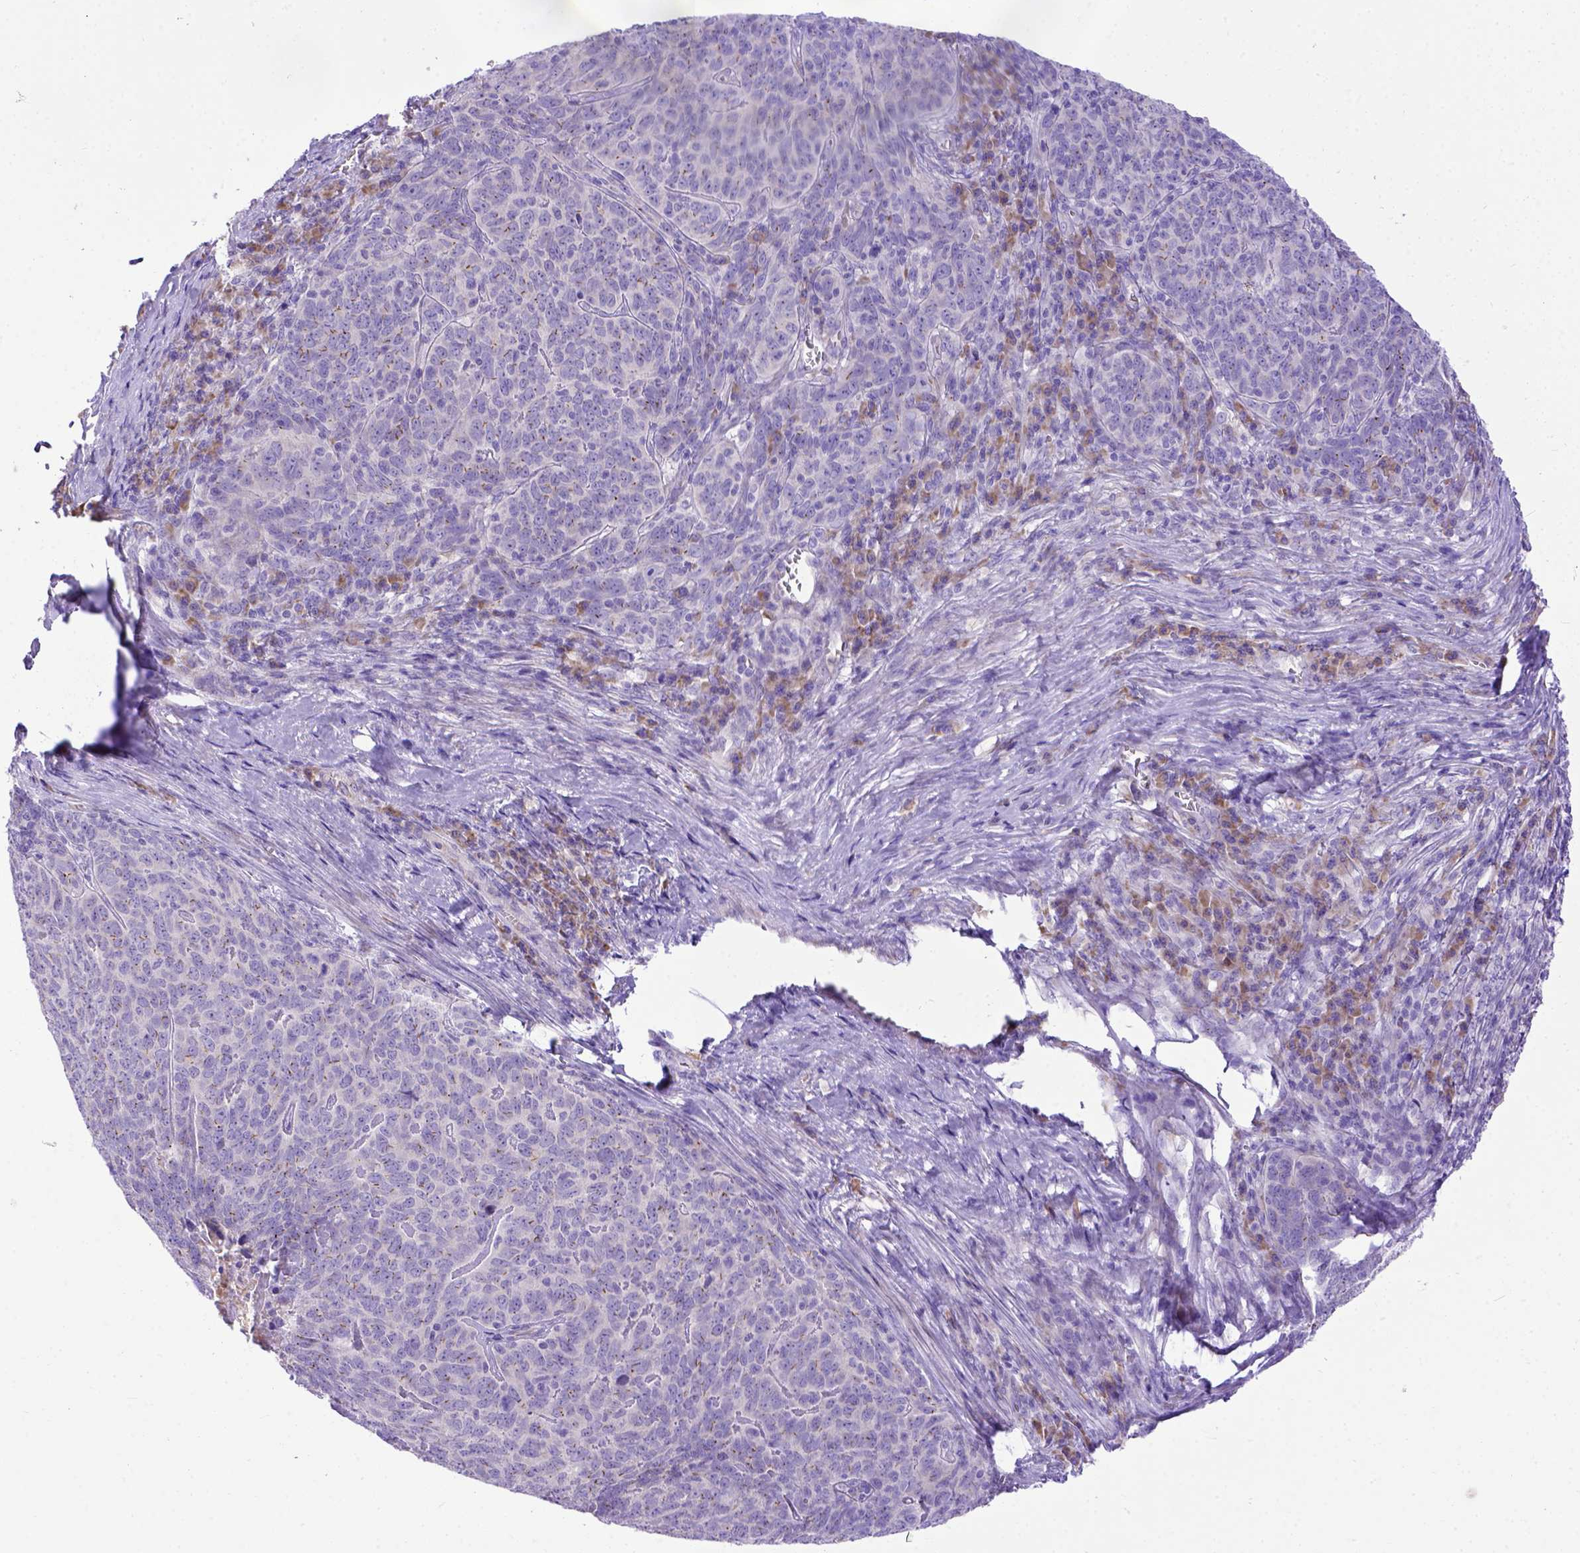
{"staining": {"intensity": "negative", "quantity": "none", "location": "none"}, "tissue": "skin cancer", "cell_type": "Tumor cells", "image_type": "cancer", "snomed": [{"axis": "morphology", "description": "Squamous cell carcinoma, NOS"}, {"axis": "topography", "description": "Skin"}, {"axis": "topography", "description": "Anal"}], "caption": "Skin cancer (squamous cell carcinoma) stained for a protein using IHC exhibits no staining tumor cells.", "gene": "CFAP300", "patient": {"sex": "female", "age": 51}}